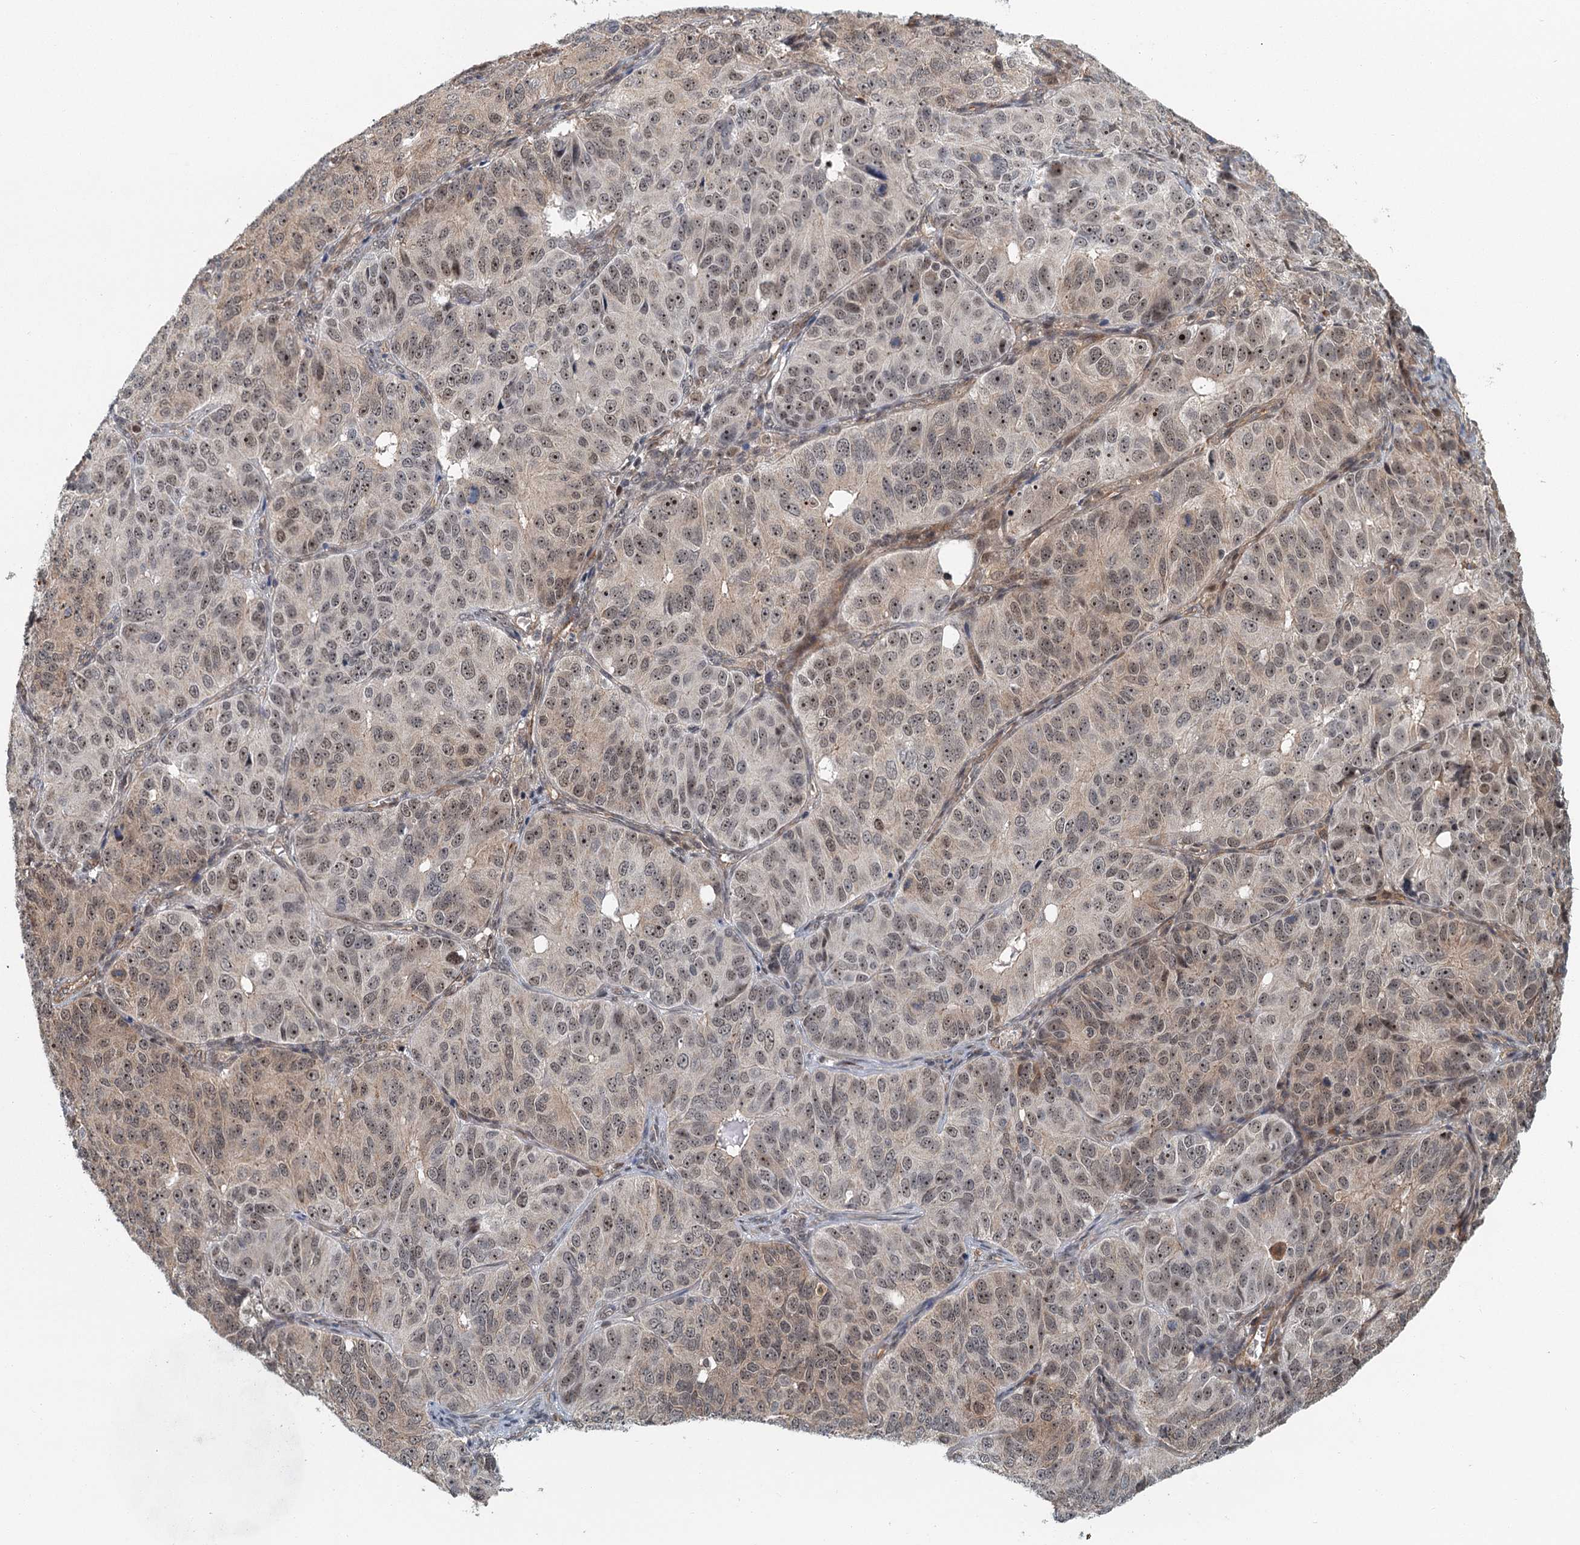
{"staining": {"intensity": "moderate", "quantity": ">75%", "location": "nuclear"}, "tissue": "ovarian cancer", "cell_type": "Tumor cells", "image_type": "cancer", "snomed": [{"axis": "morphology", "description": "Carcinoma, endometroid"}, {"axis": "topography", "description": "Ovary"}], "caption": "A micrograph of human ovarian endometroid carcinoma stained for a protein reveals moderate nuclear brown staining in tumor cells.", "gene": "TAS2R42", "patient": {"sex": "female", "age": 51}}